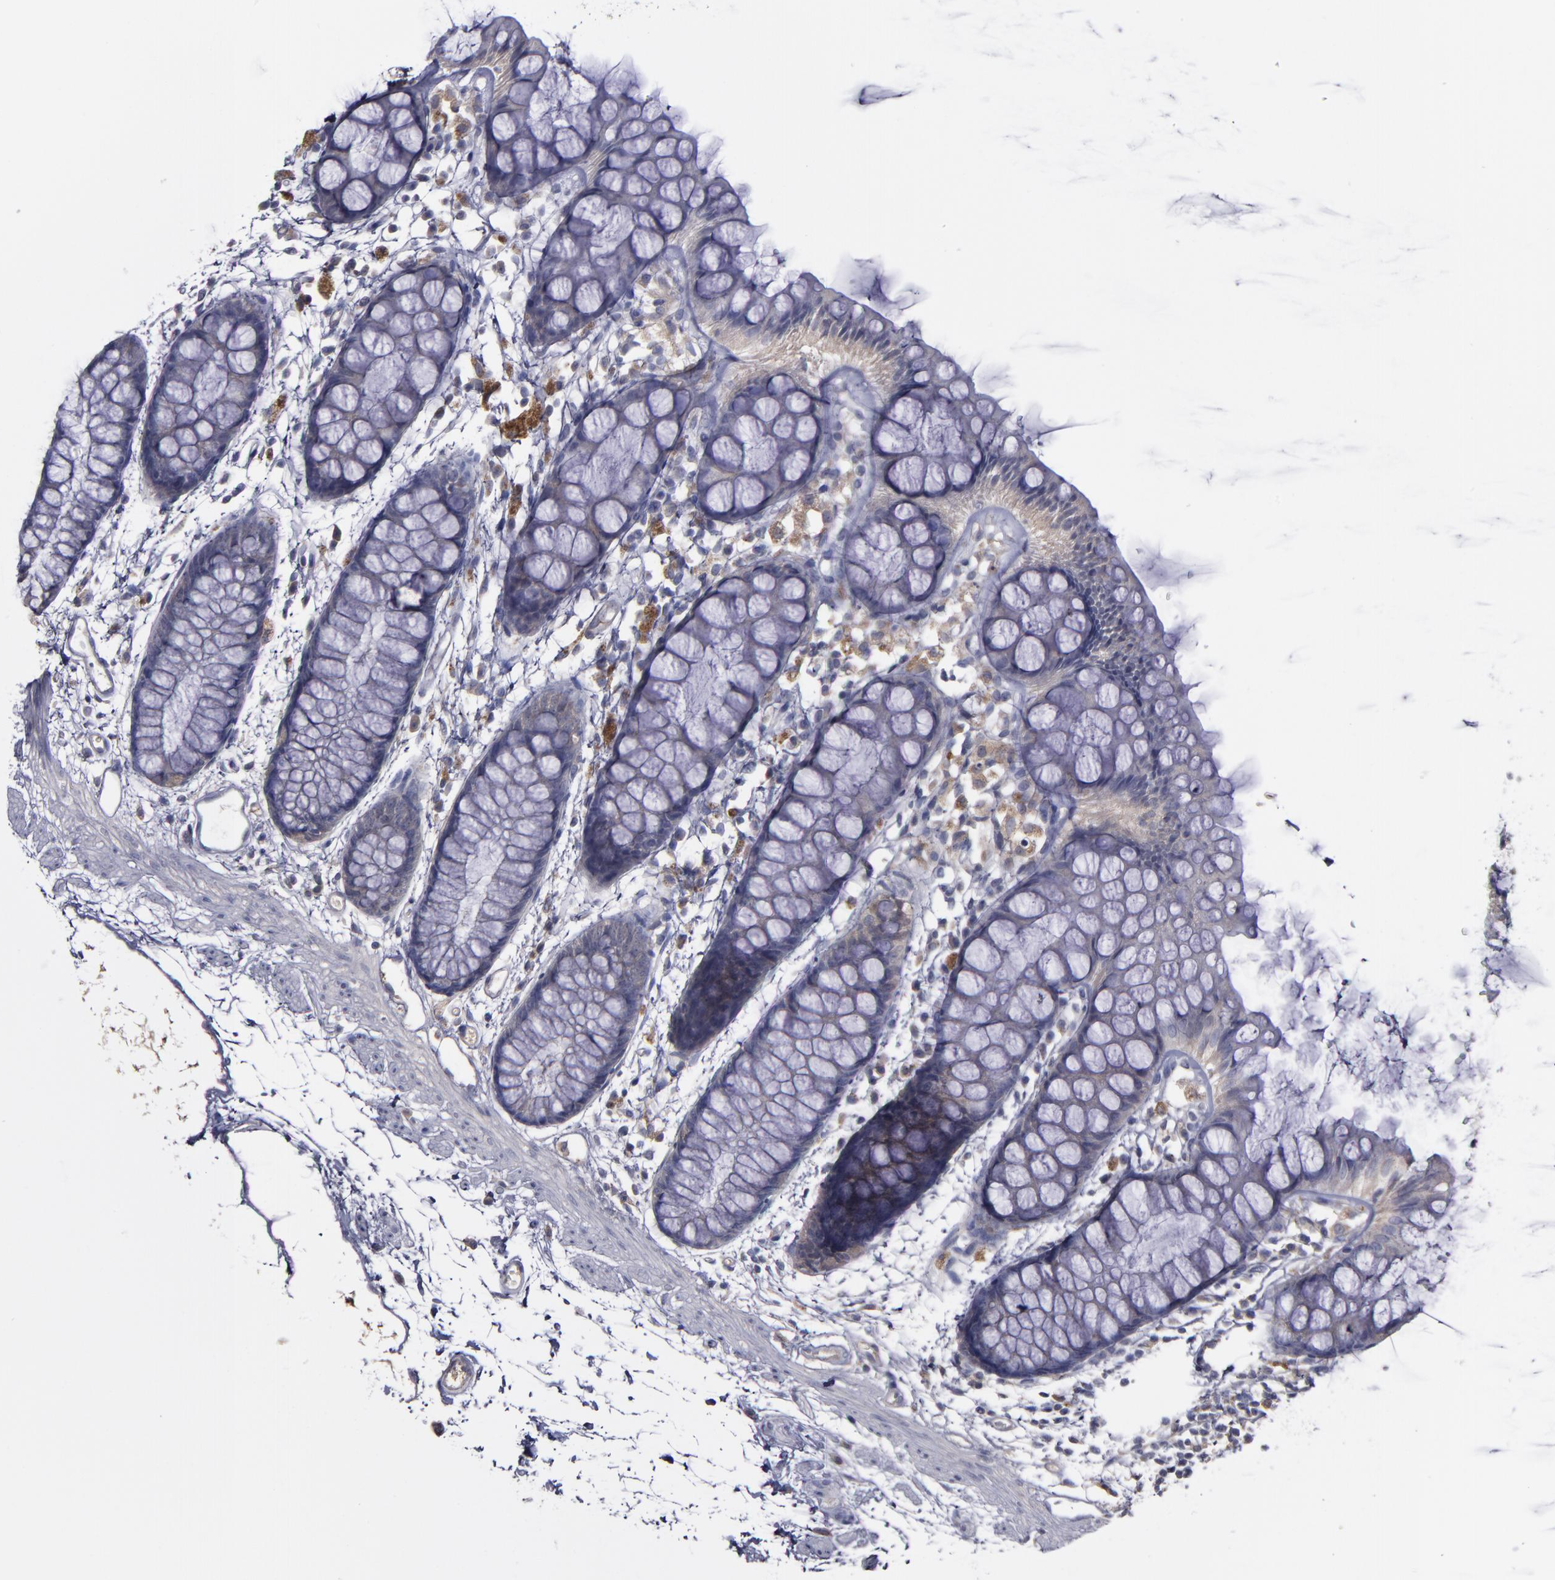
{"staining": {"intensity": "weak", "quantity": "<25%", "location": "cytoplasmic/membranous"}, "tissue": "rectum", "cell_type": "Glandular cells", "image_type": "normal", "snomed": [{"axis": "morphology", "description": "Normal tissue, NOS"}, {"axis": "topography", "description": "Rectum"}], "caption": "IHC of unremarkable rectum shows no expression in glandular cells.", "gene": "MMP11", "patient": {"sex": "female", "age": 66}}